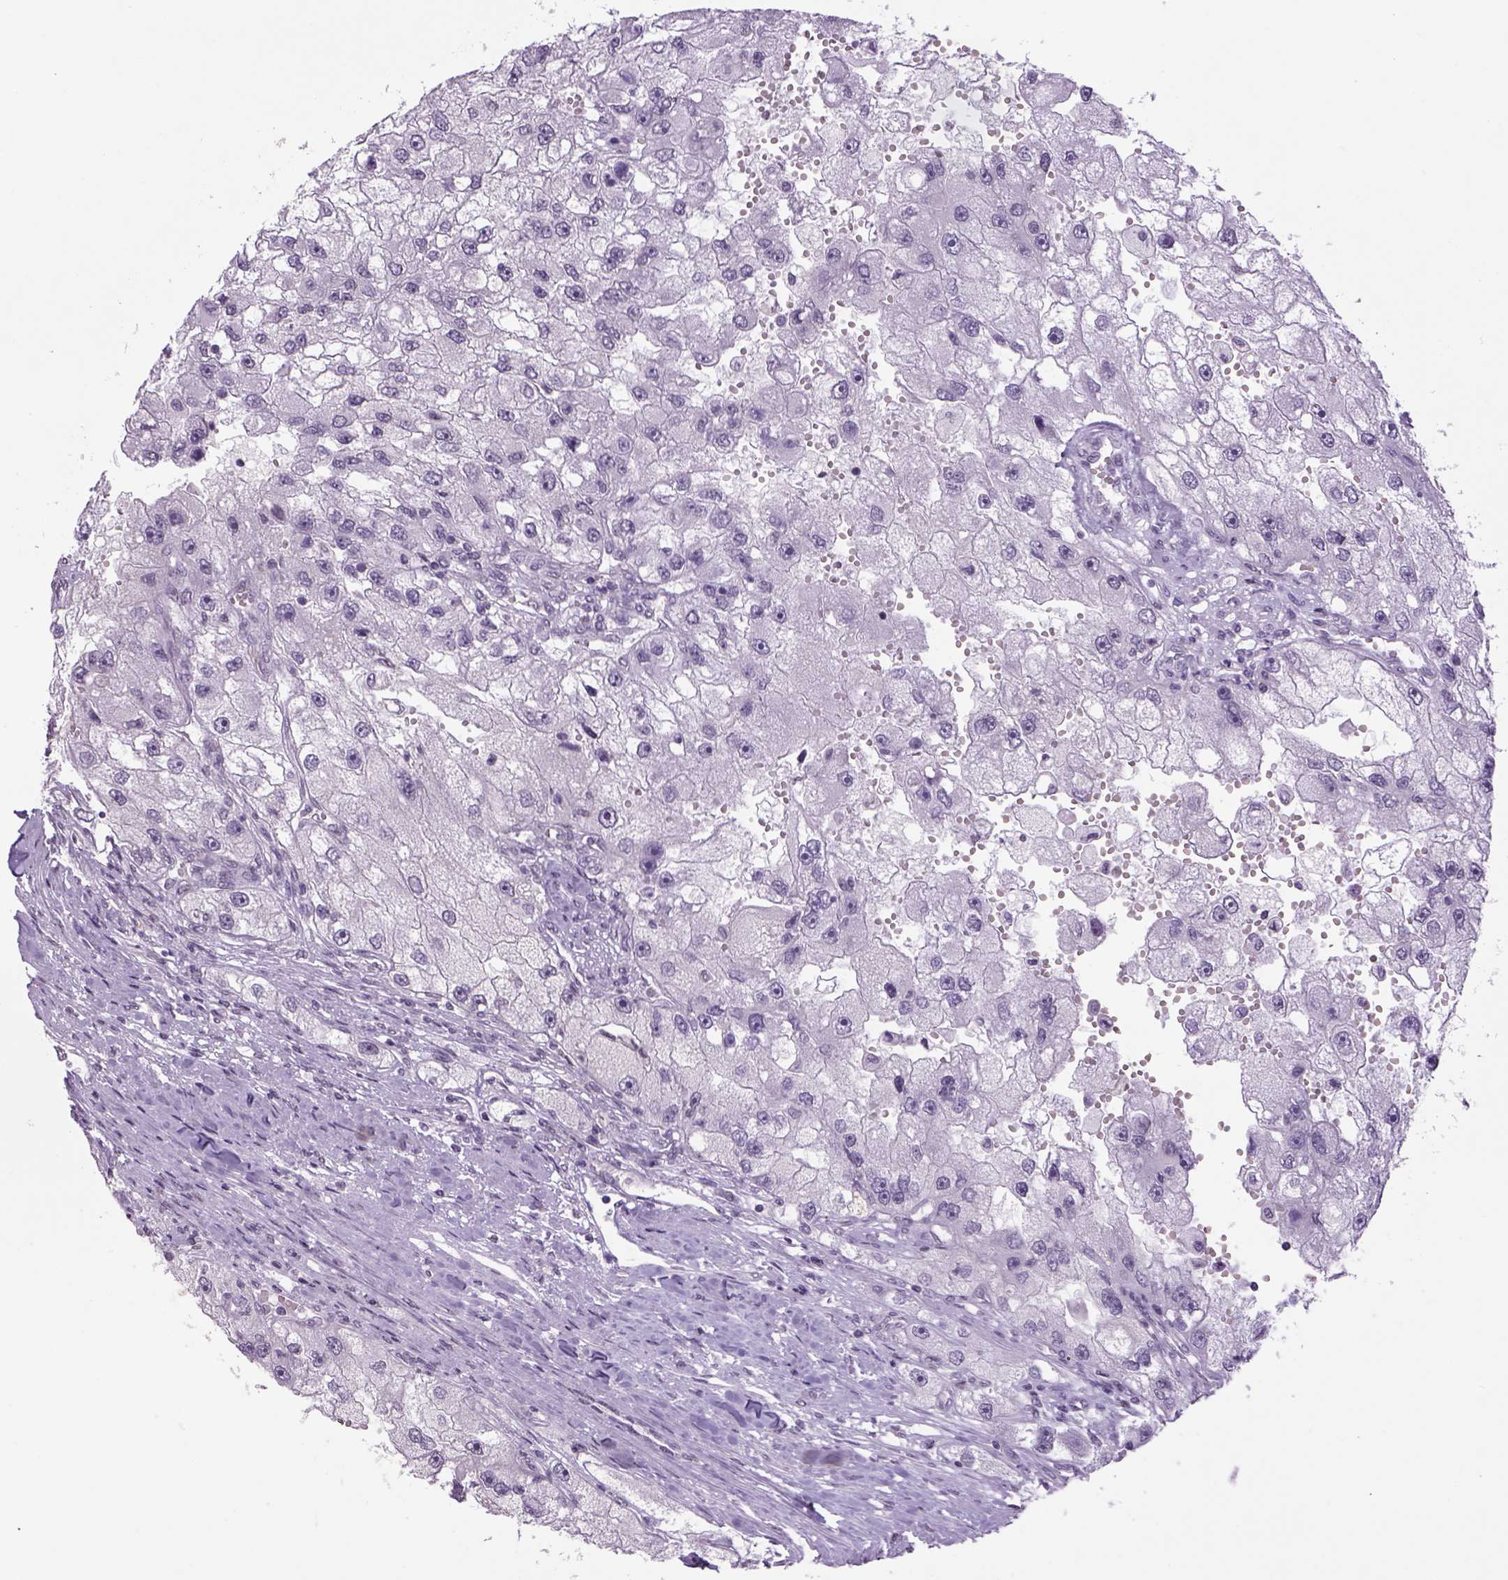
{"staining": {"intensity": "negative", "quantity": "none", "location": "none"}, "tissue": "renal cancer", "cell_type": "Tumor cells", "image_type": "cancer", "snomed": [{"axis": "morphology", "description": "Adenocarcinoma, NOS"}, {"axis": "topography", "description": "Kidney"}], "caption": "DAB (3,3'-diaminobenzidine) immunohistochemical staining of human adenocarcinoma (renal) demonstrates no significant positivity in tumor cells.", "gene": "PRRT1", "patient": {"sex": "male", "age": 63}}